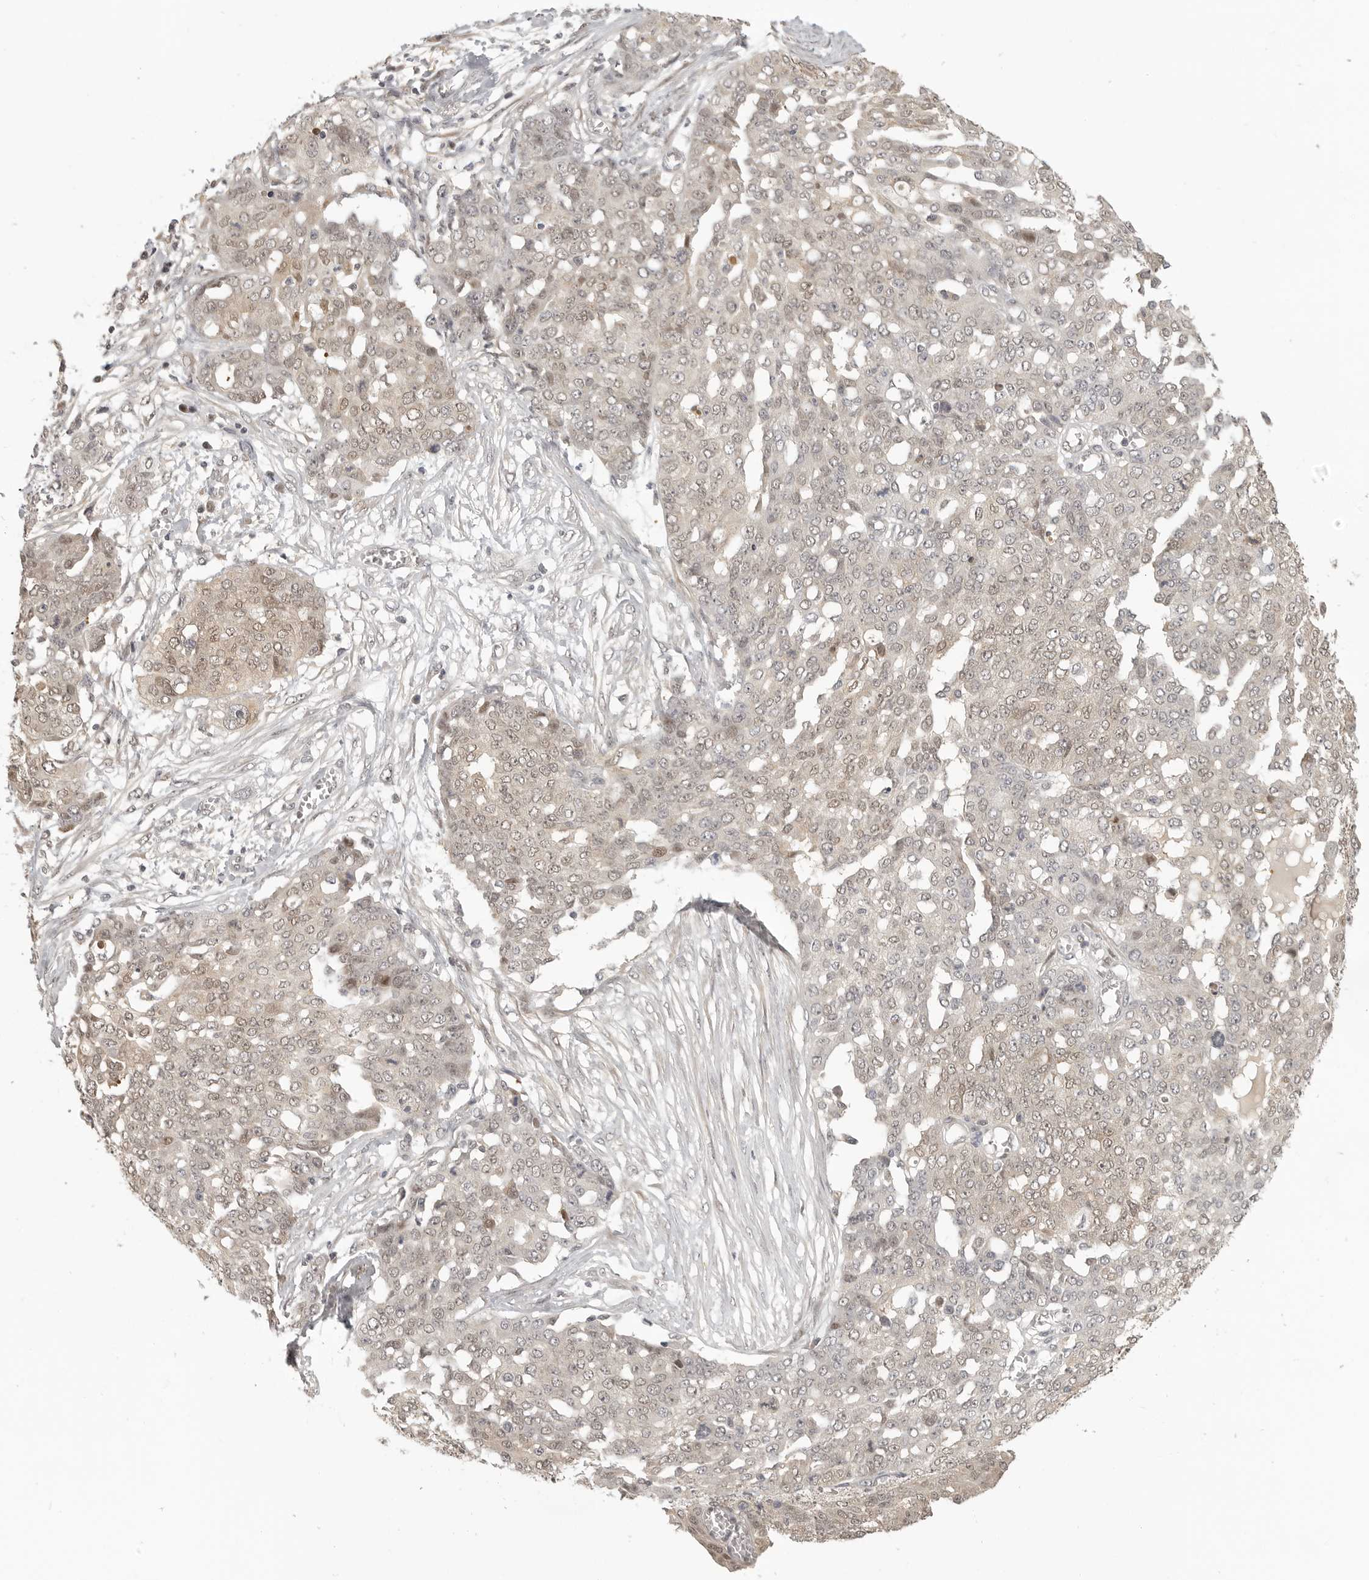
{"staining": {"intensity": "weak", "quantity": "25%-75%", "location": "nuclear"}, "tissue": "ovarian cancer", "cell_type": "Tumor cells", "image_type": "cancer", "snomed": [{"axis": "morphology", "description": "Cystadenocarcinoma, serous, NOS"}, {"axis": "topography", "description": "Soft tissue"}, {"axis": "topography", "description": "Ovary"}], "caption": "The immunohistochemical stain highlights weak nuclear positivity in tumor cells of ovarian serous cystadenocarcinoma tissue. (brown staining indicates protein expression, while blue staining denotes nuclei).", "gene": "UROD", "patient": {"sex": "female", "age": 57}}